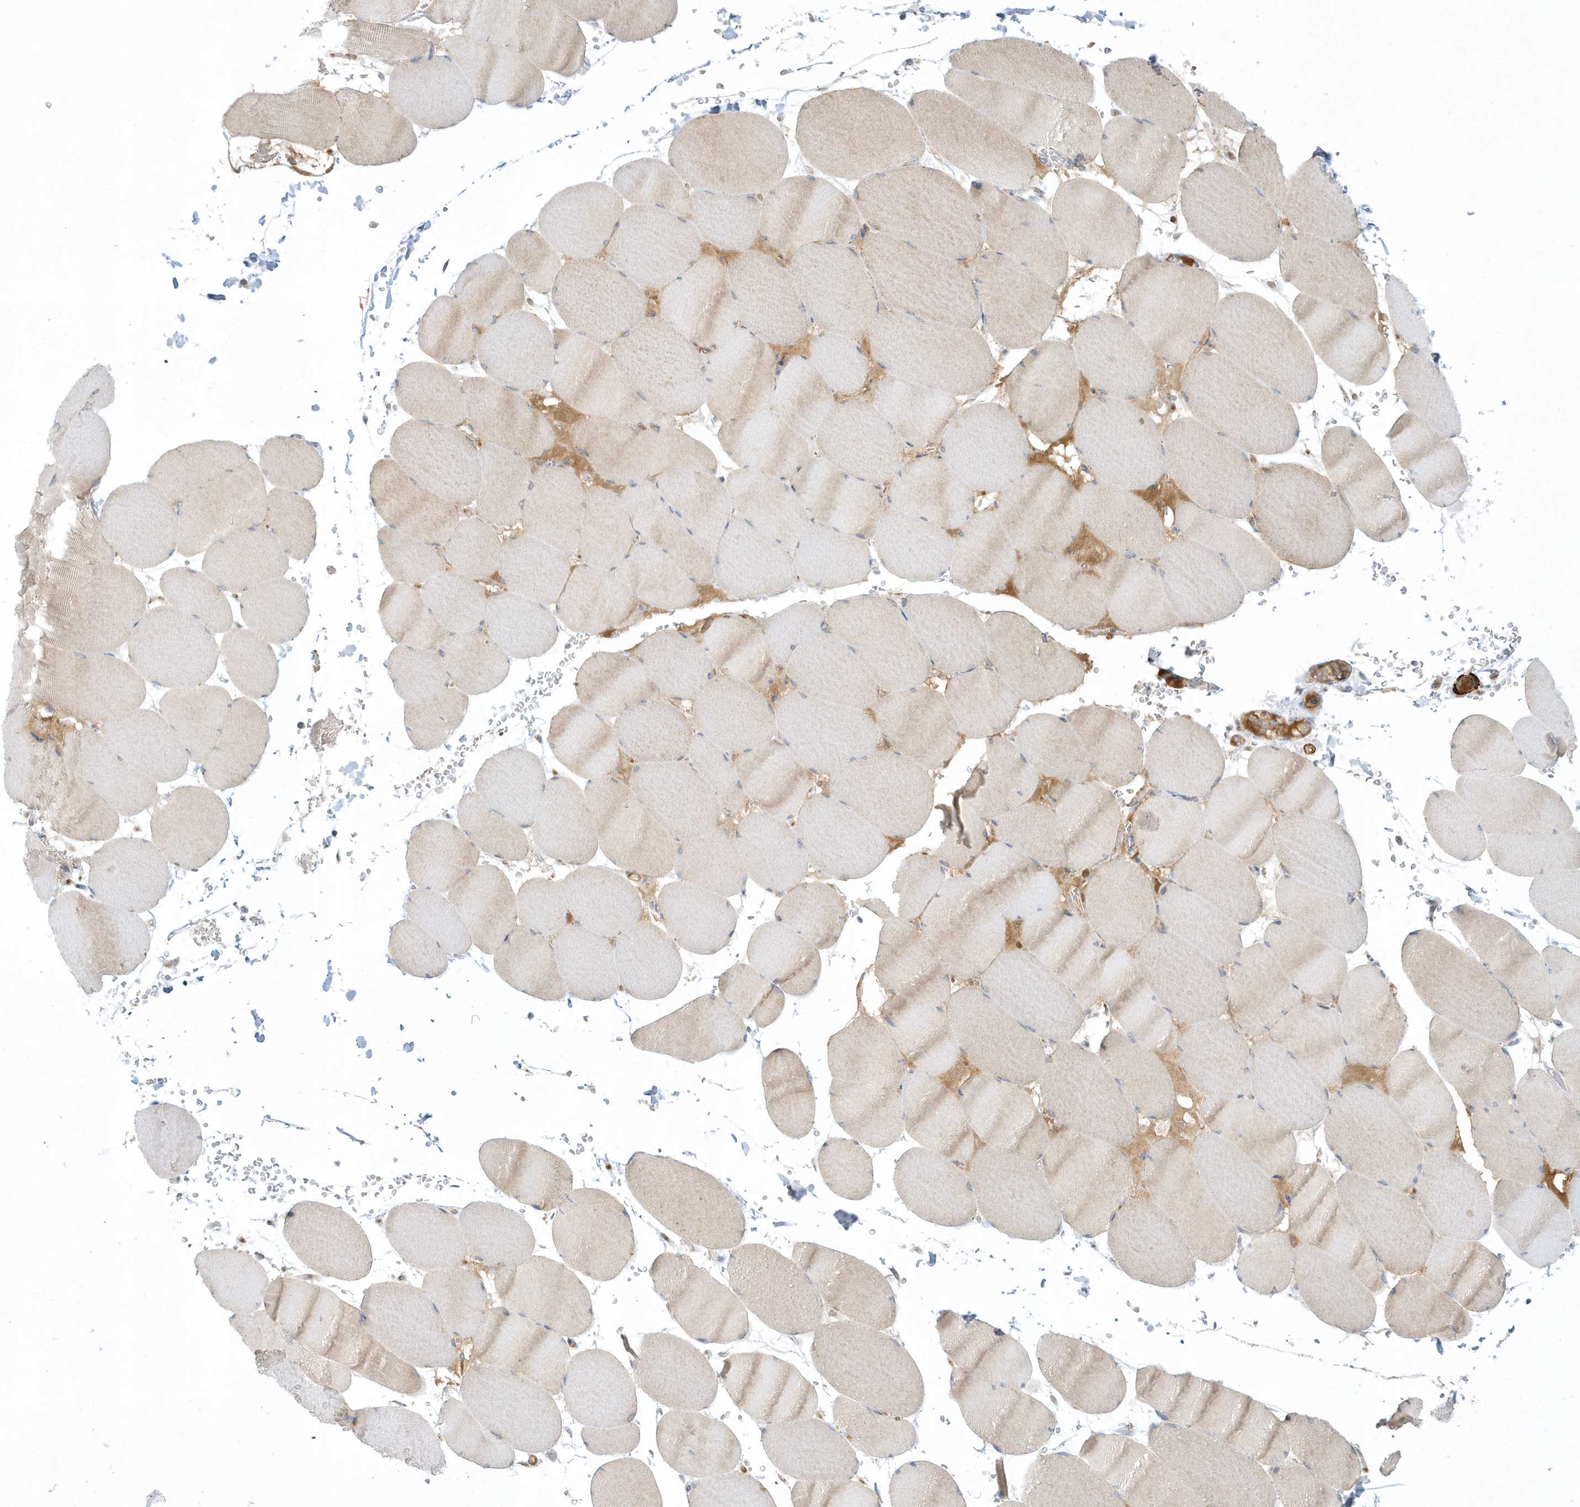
{"staining": {"intensity": "weak", "quantity": "<25%", "location": "cytoplasmic/membranous"}, "tissue": "skeletal muscle", "cell_type": "Myocytes", "image_type": "normal", "snomed": [{"axis": "morphology", "description": "Normal tissue, NOS"}, {"axis": "topography", "description": "Skeletal muscle"}, {"axis": "topography", "description": "Head-Neck"}], "caption": "Immunohistochemistry photomicrograph of benign human skeletal muscle stained for a protein (brown), which exhibits no expression in myocytes. (Brightfield microscopy of DAB IHC at high magnification).", "gene": "THADA", "patient": {"sex": "male", "age": 66}}